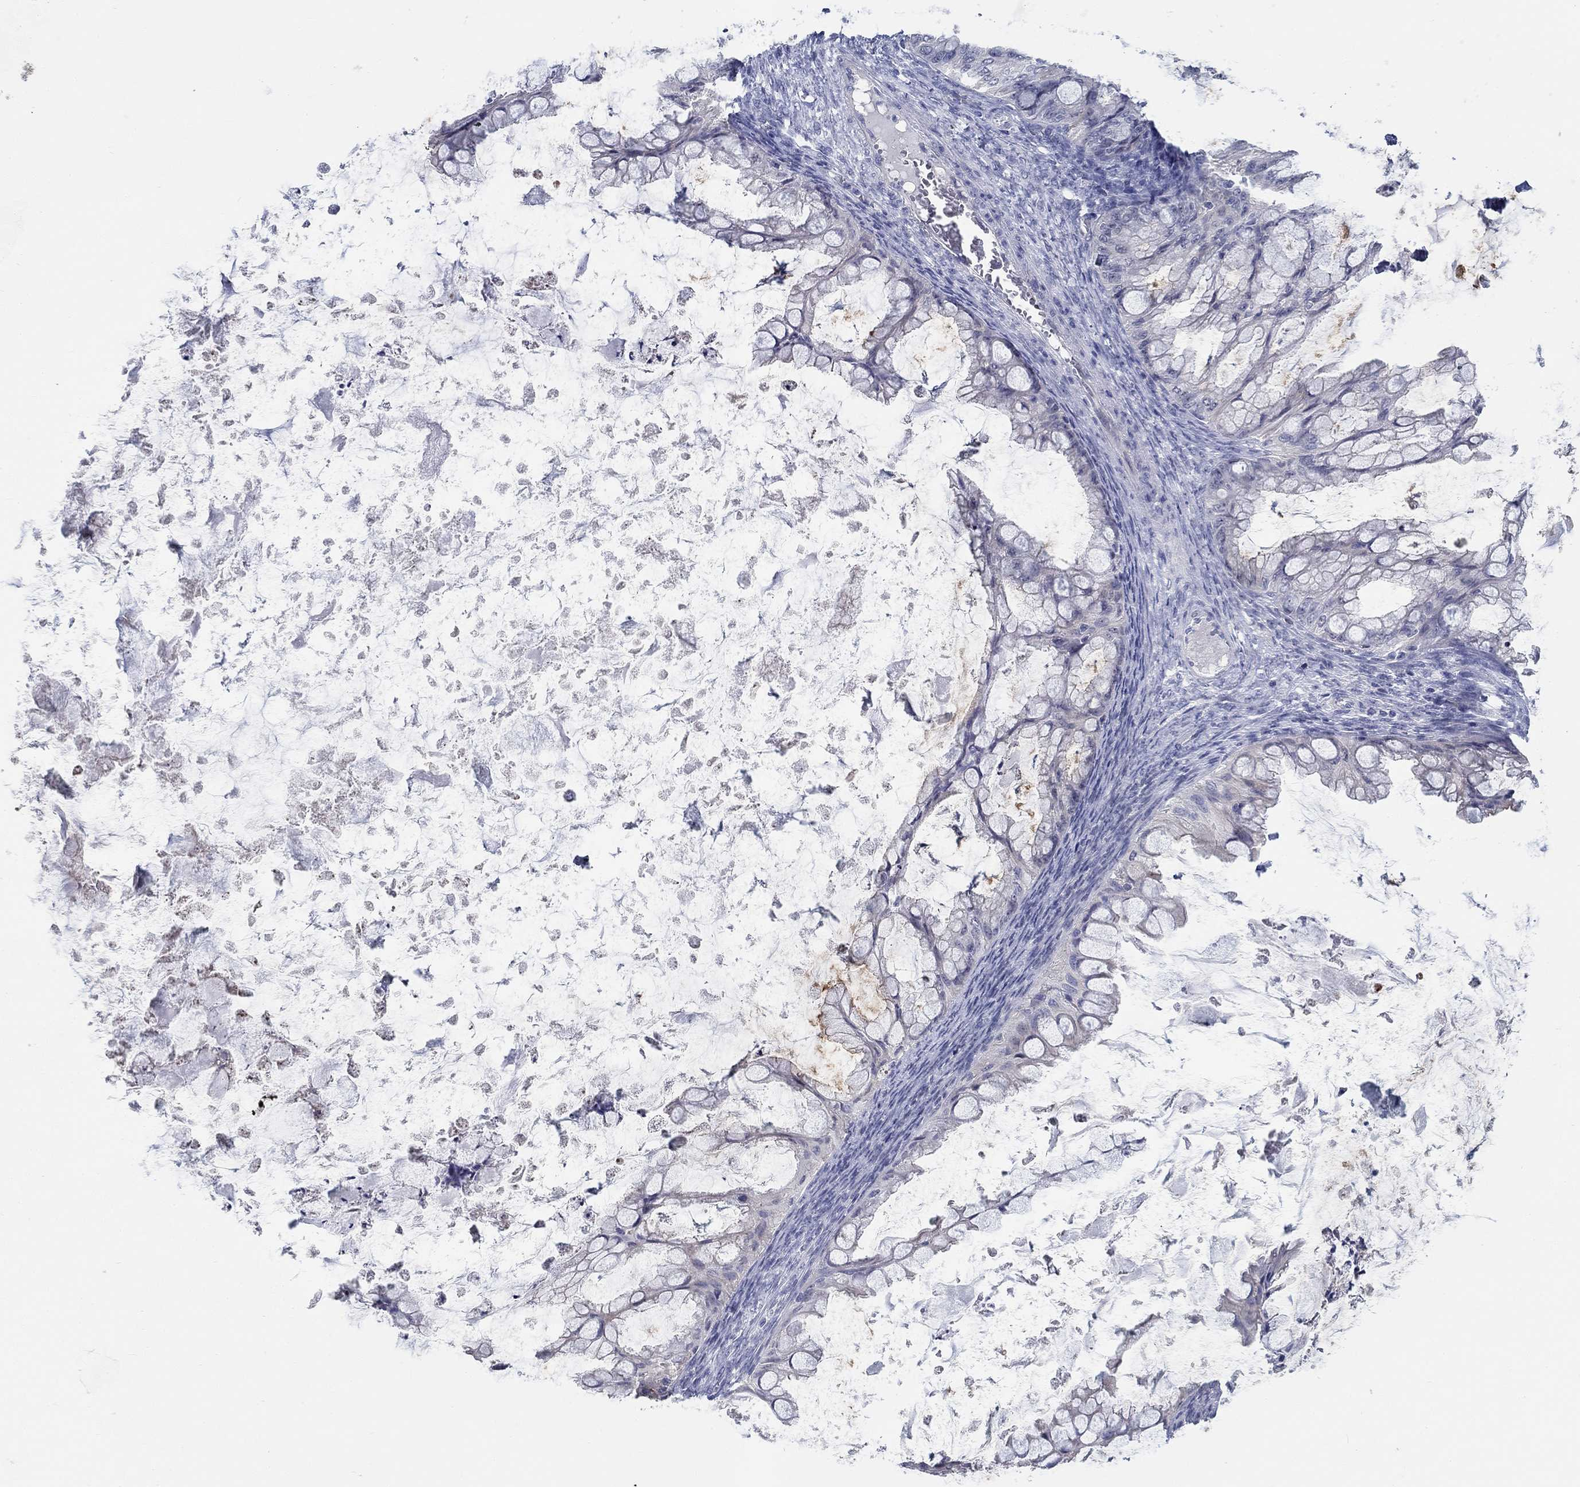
{"staining": {"intensity": "negative", "quantity": "none", "location": "none"}, "tissue": "ovarian cancer", "cell_type": "Tumor cells", "image_type": "cancer", "snomed": [{"axis": "morphology", "description": "Cystadenocarcinoma, mucinous, NOS"}, {"axis": "topography", "description": "Ovary"}], "caption": "The micrograph displays no significant expression in tumor cells of ovarian cancer (mucinous cystadenocarcinoma).", "gene": "SMIM18", "patient": {"sex": "female", "age": 35}}